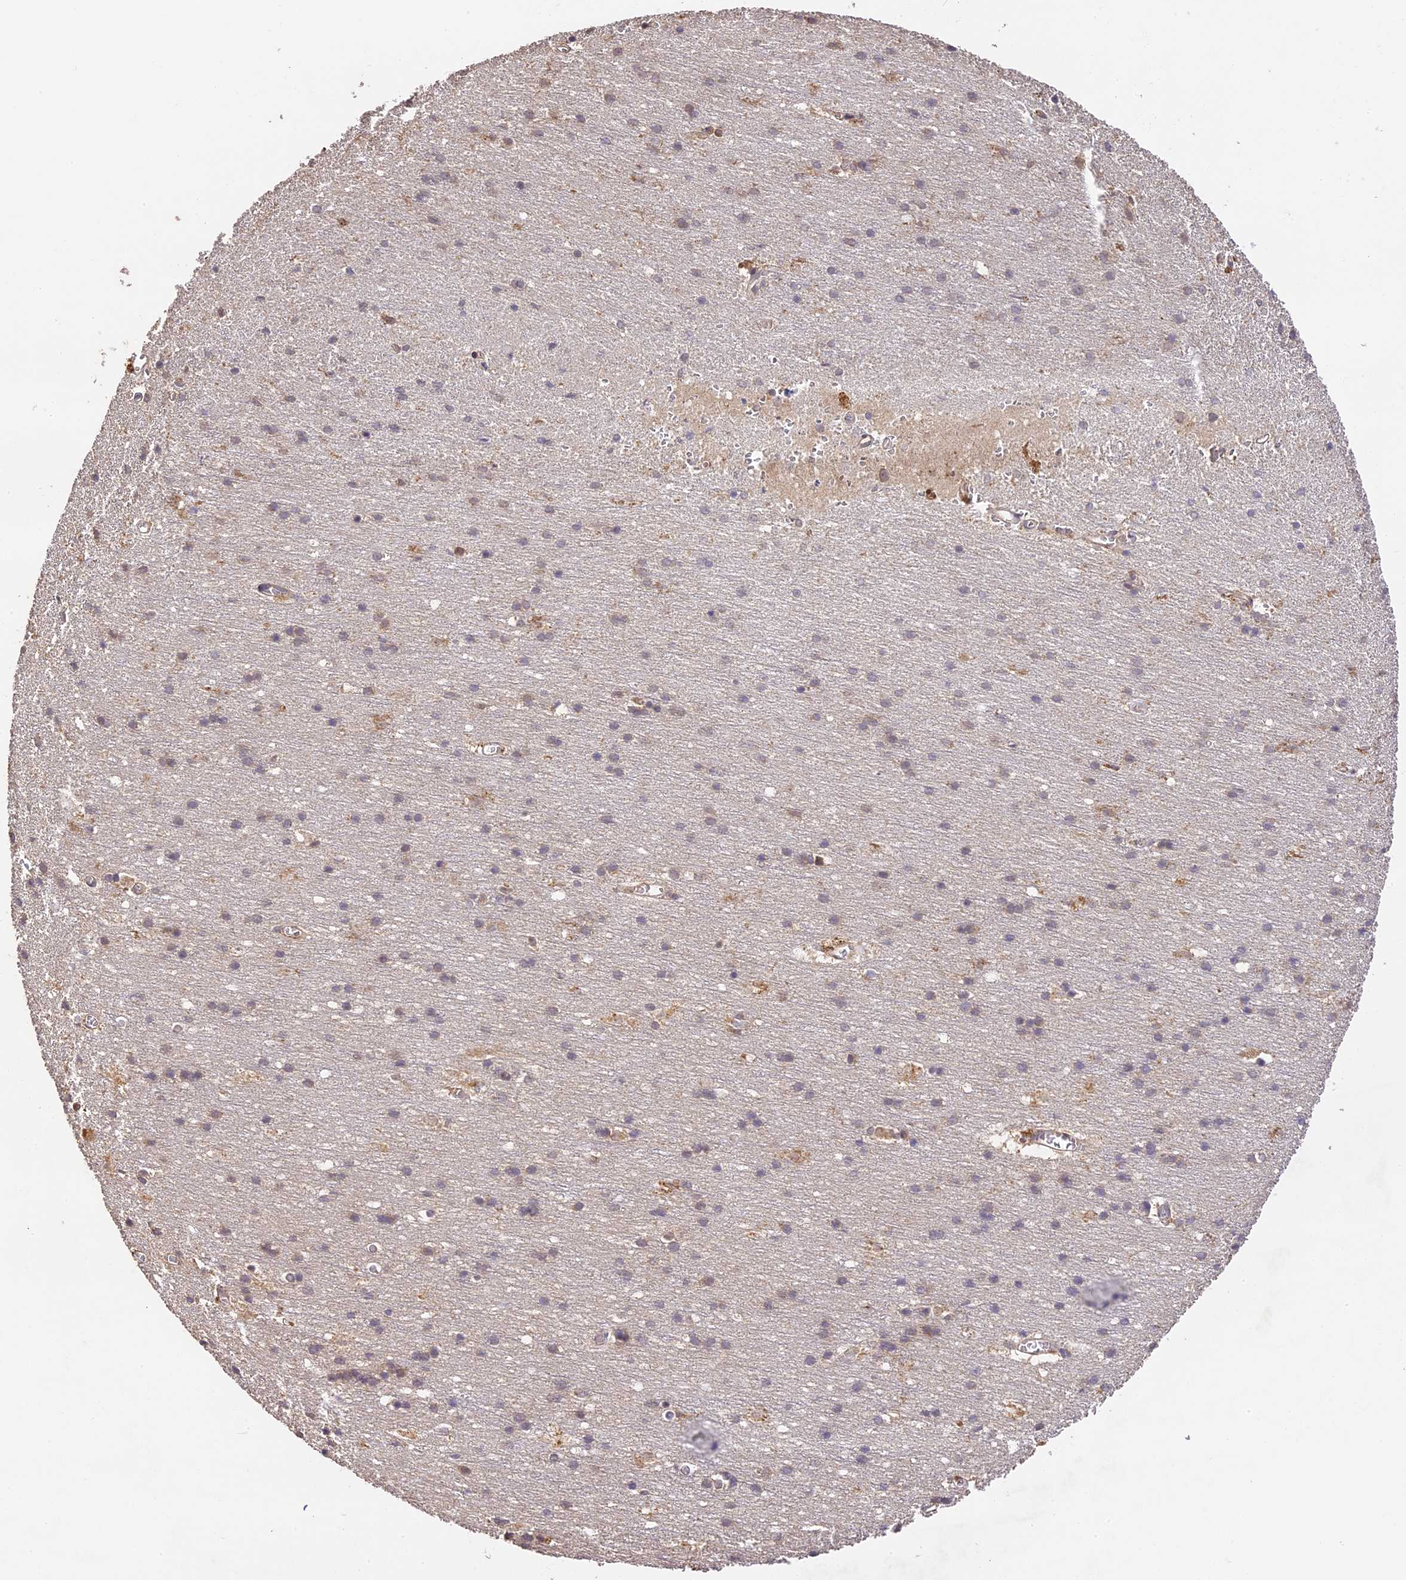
{"staining": {"intensity": "weak", "quantity": ">75%", "location": "cytoplasmic/membranous"}, "tissue": "cerebral cortex", "cell_type": "Endothelial cells", "image_type": "normal", "snomed": [{"axis": "morphology", "description": "Normal tissue, NOS"}, {"axis": "topography", "description": "Cerebral cortex"}], "caption": "Endothelial cells exhibit low levels of weak cytoplasmic/membranous staining in about >75% of cells in normal human cerebral cortex.", "gene": "BRAP", "patient": {"sex": "male", "age": 54}}